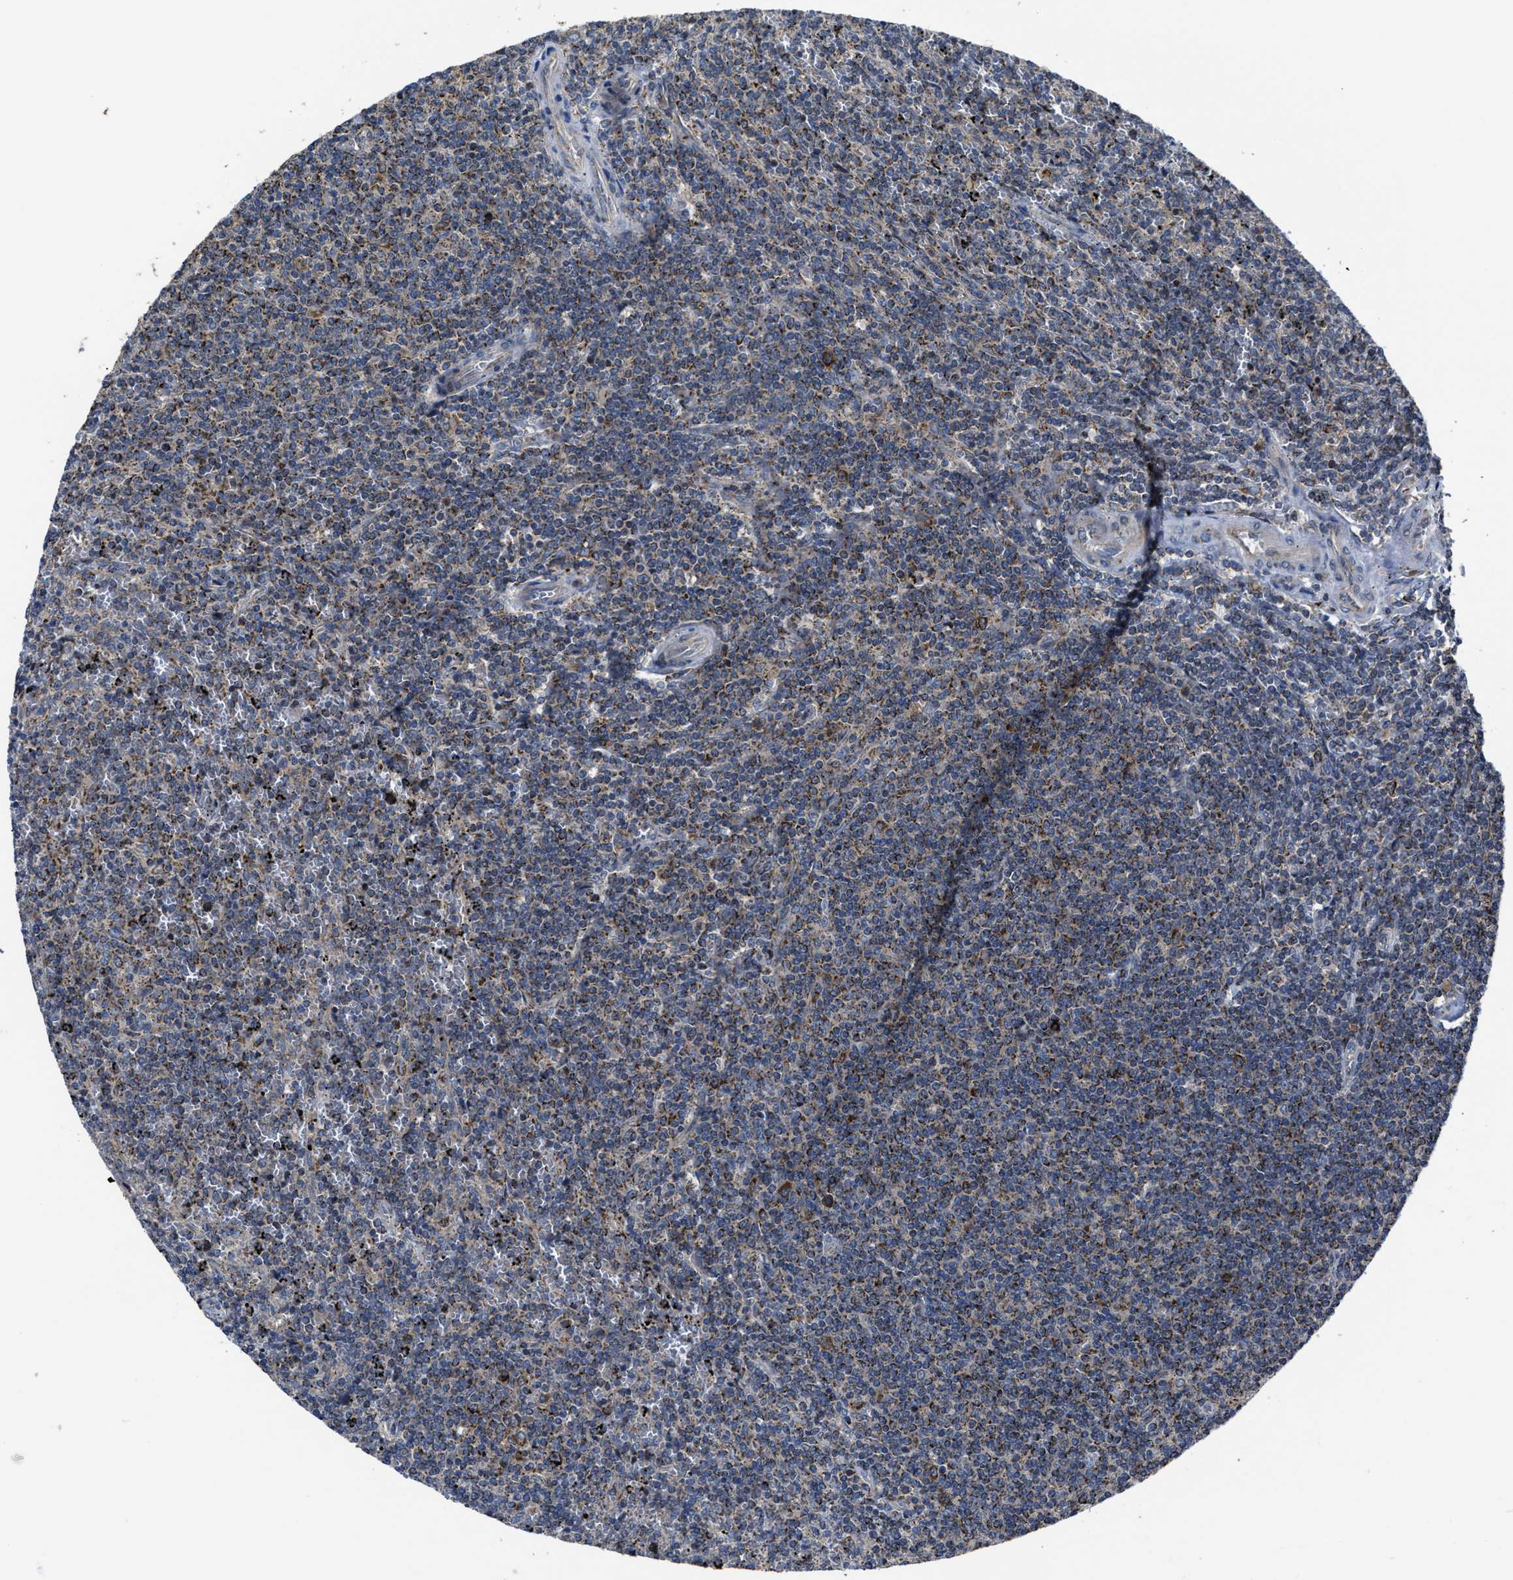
{"staining": {"intensity": "moderate", "quantity": "25%-75%", "location": "cytoplasmic/membranous"}, "tissue": "lymphoma", "cell_type": "Tumor cells", "image_type": "cancer", "snomed": [{"axis": "morphology", "description": "Malignant lymphoma, non-Hodgkin's type, Low grade"}, {"axis": "topography", "description": "Spleen"}], "caption": "Immunohistochemical staining of lymphoma exhibits moderate cytoplasmic/membranous protein staining in approximately 25%-75% of tumor cells.", "gene": "PASK", "patient": {"sex": "female", "age": 50}}